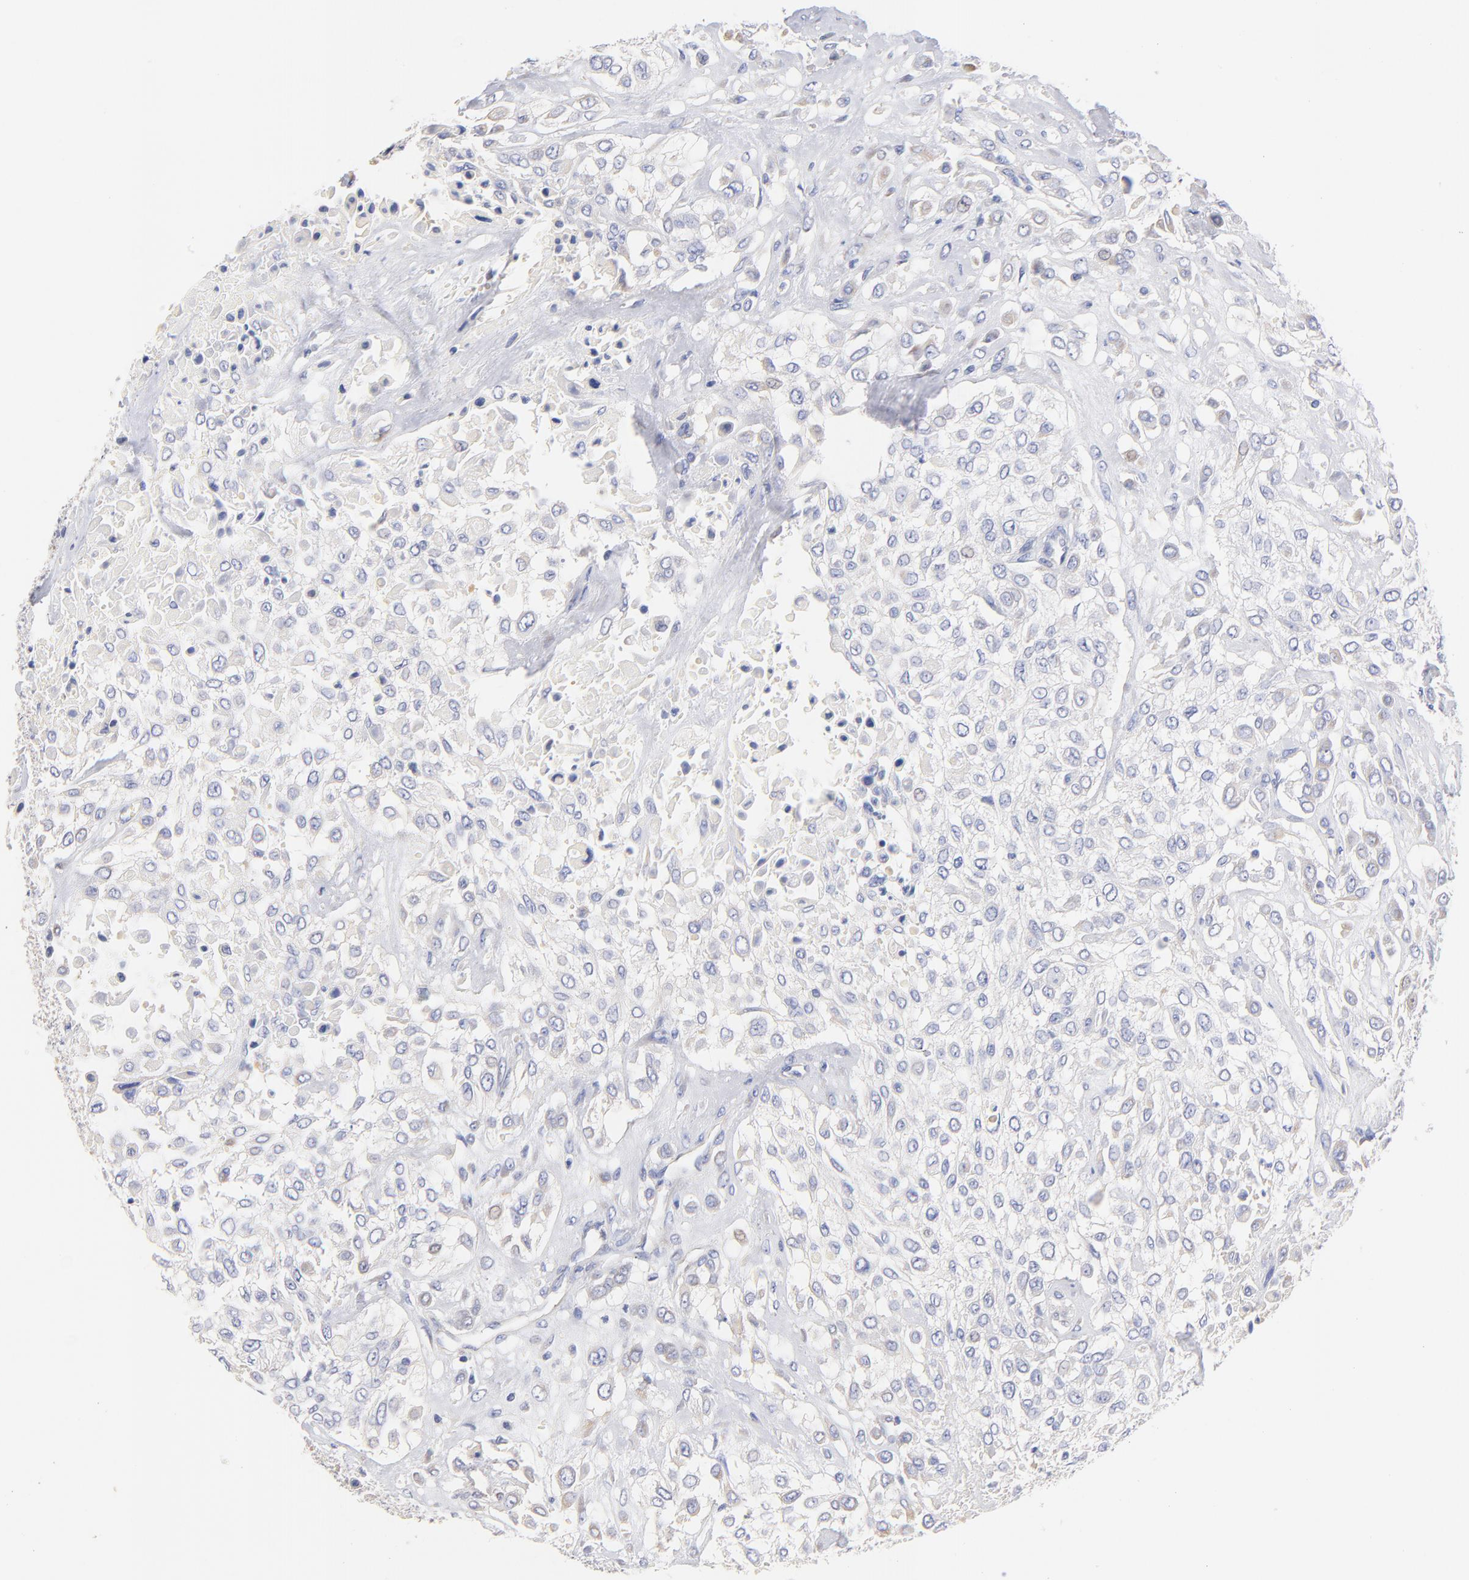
{"staining": {"intensity": "weak", "quantity": "<25%", "location": "cytoplasmic/membranous"}, "tissue": "urothelial cancer", "cell_type": "Tumor cells", "image_type": "cancer", "snomed": [{"axis": "morphology", "description": "Urothelial carcinoma, High grade"}, {"axis": "topography", "description": "Urinary bladder"}], "caption": "Tumor cells show no significant staining in high-grade urothelial carcinoma.", "gene": "HS3ST1", "patient": {"sex": "male", "age": 57}}